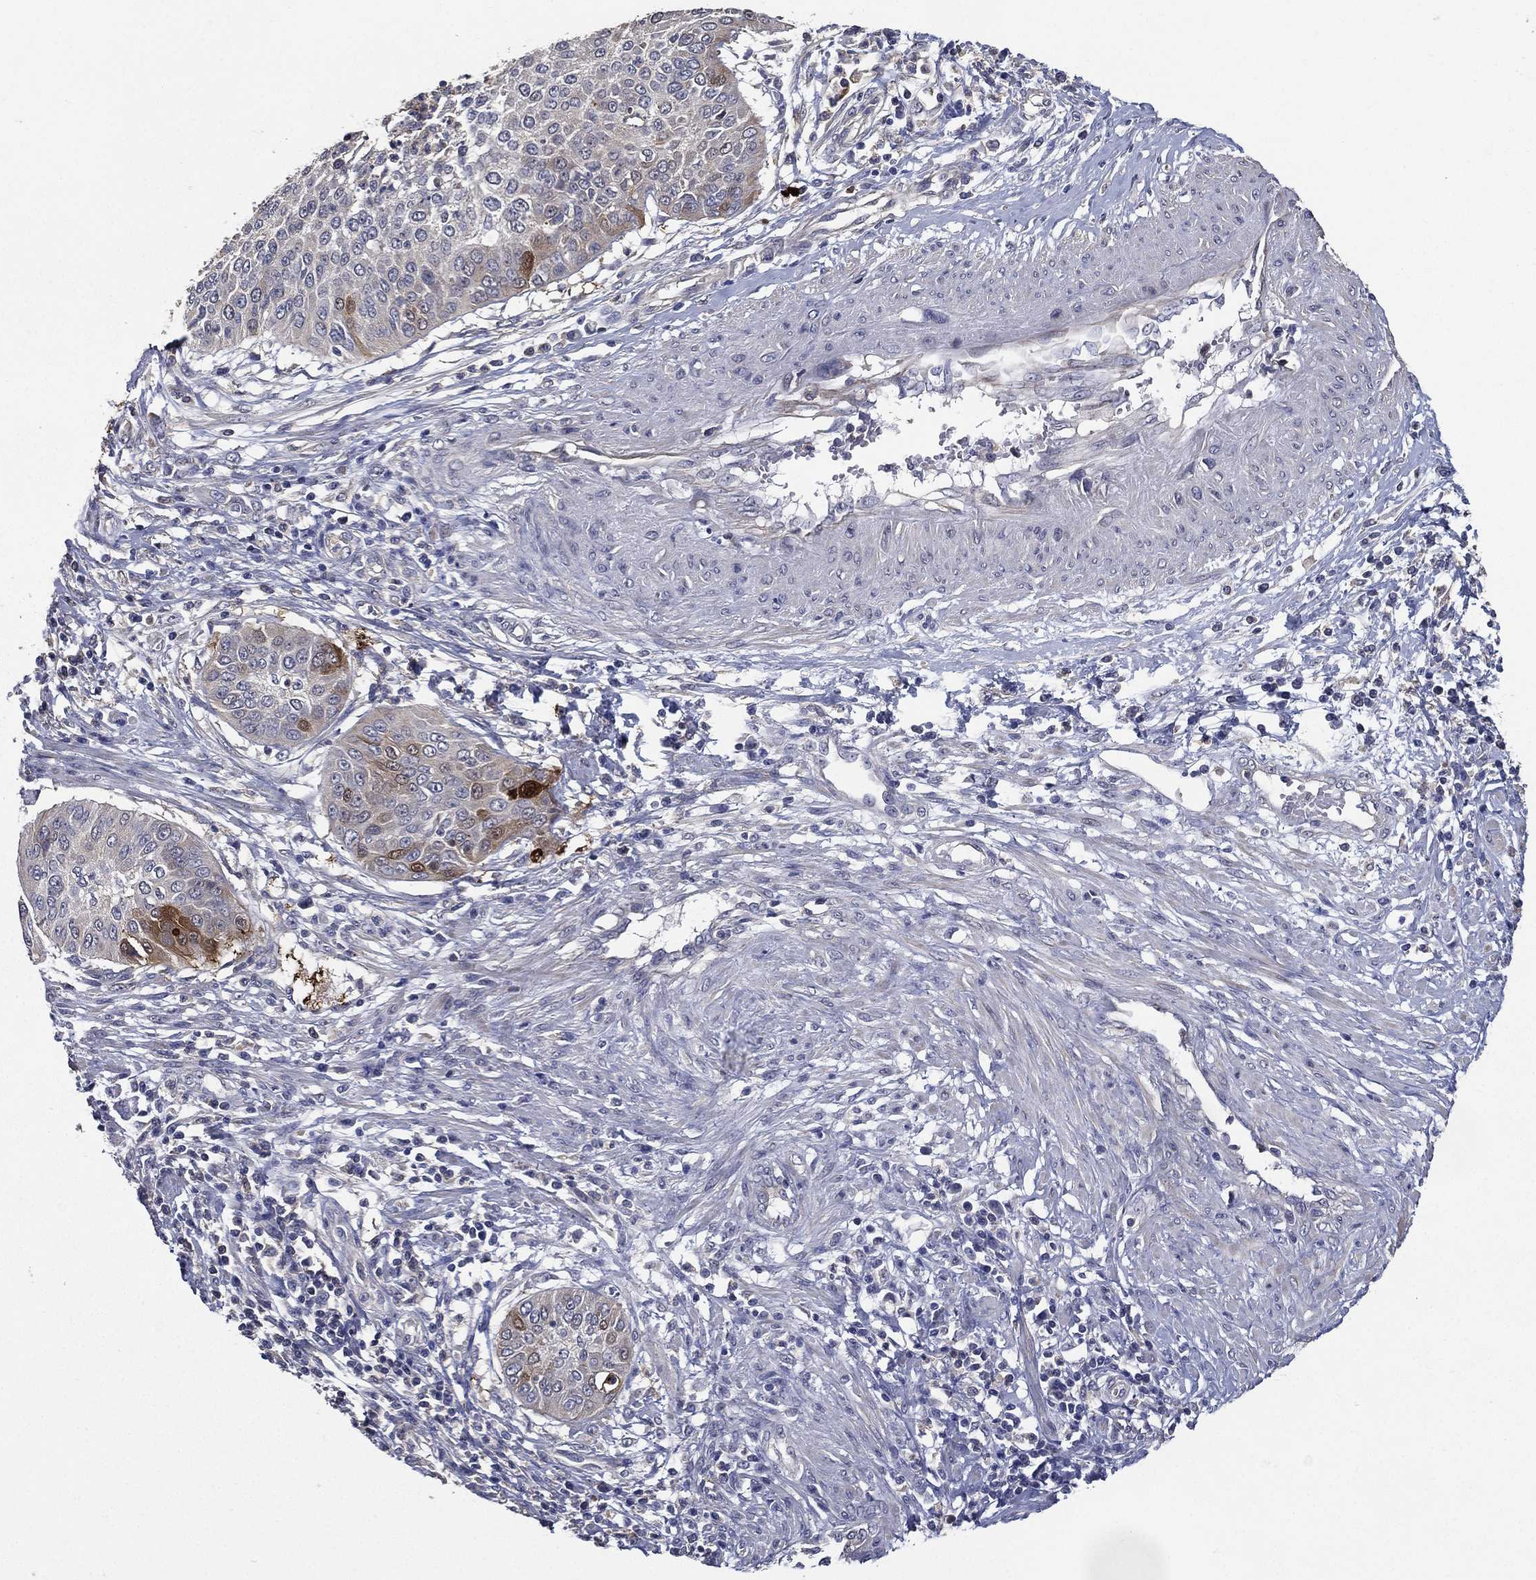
{"staining": {"intensity": "strong", "quantity": "<25%", "location": "cytoplasmic/membranous"}, "tissue": "cervical cancer", "cell_type": "Tumor cells", "image_type": "cancer", "snomed": [{"axis": "morphology", "description": "Normal tissue, NOS"}, {"axis": "morphology", "description": "Squamous cell carcinoma, NOS"}, {"axis": "topography", "description": "Cervix"}], "caption": "Protein staining of cervical cancer (squamous cell carcinoma) tissue shows strong cytoplasmic/membranous positivity in about <25% of tumor cells. (Brightfield microscopy of DAB IHC at high magnification).", "gene": "SERPINB2", "patient": {"sex": "female", "age": 39}}